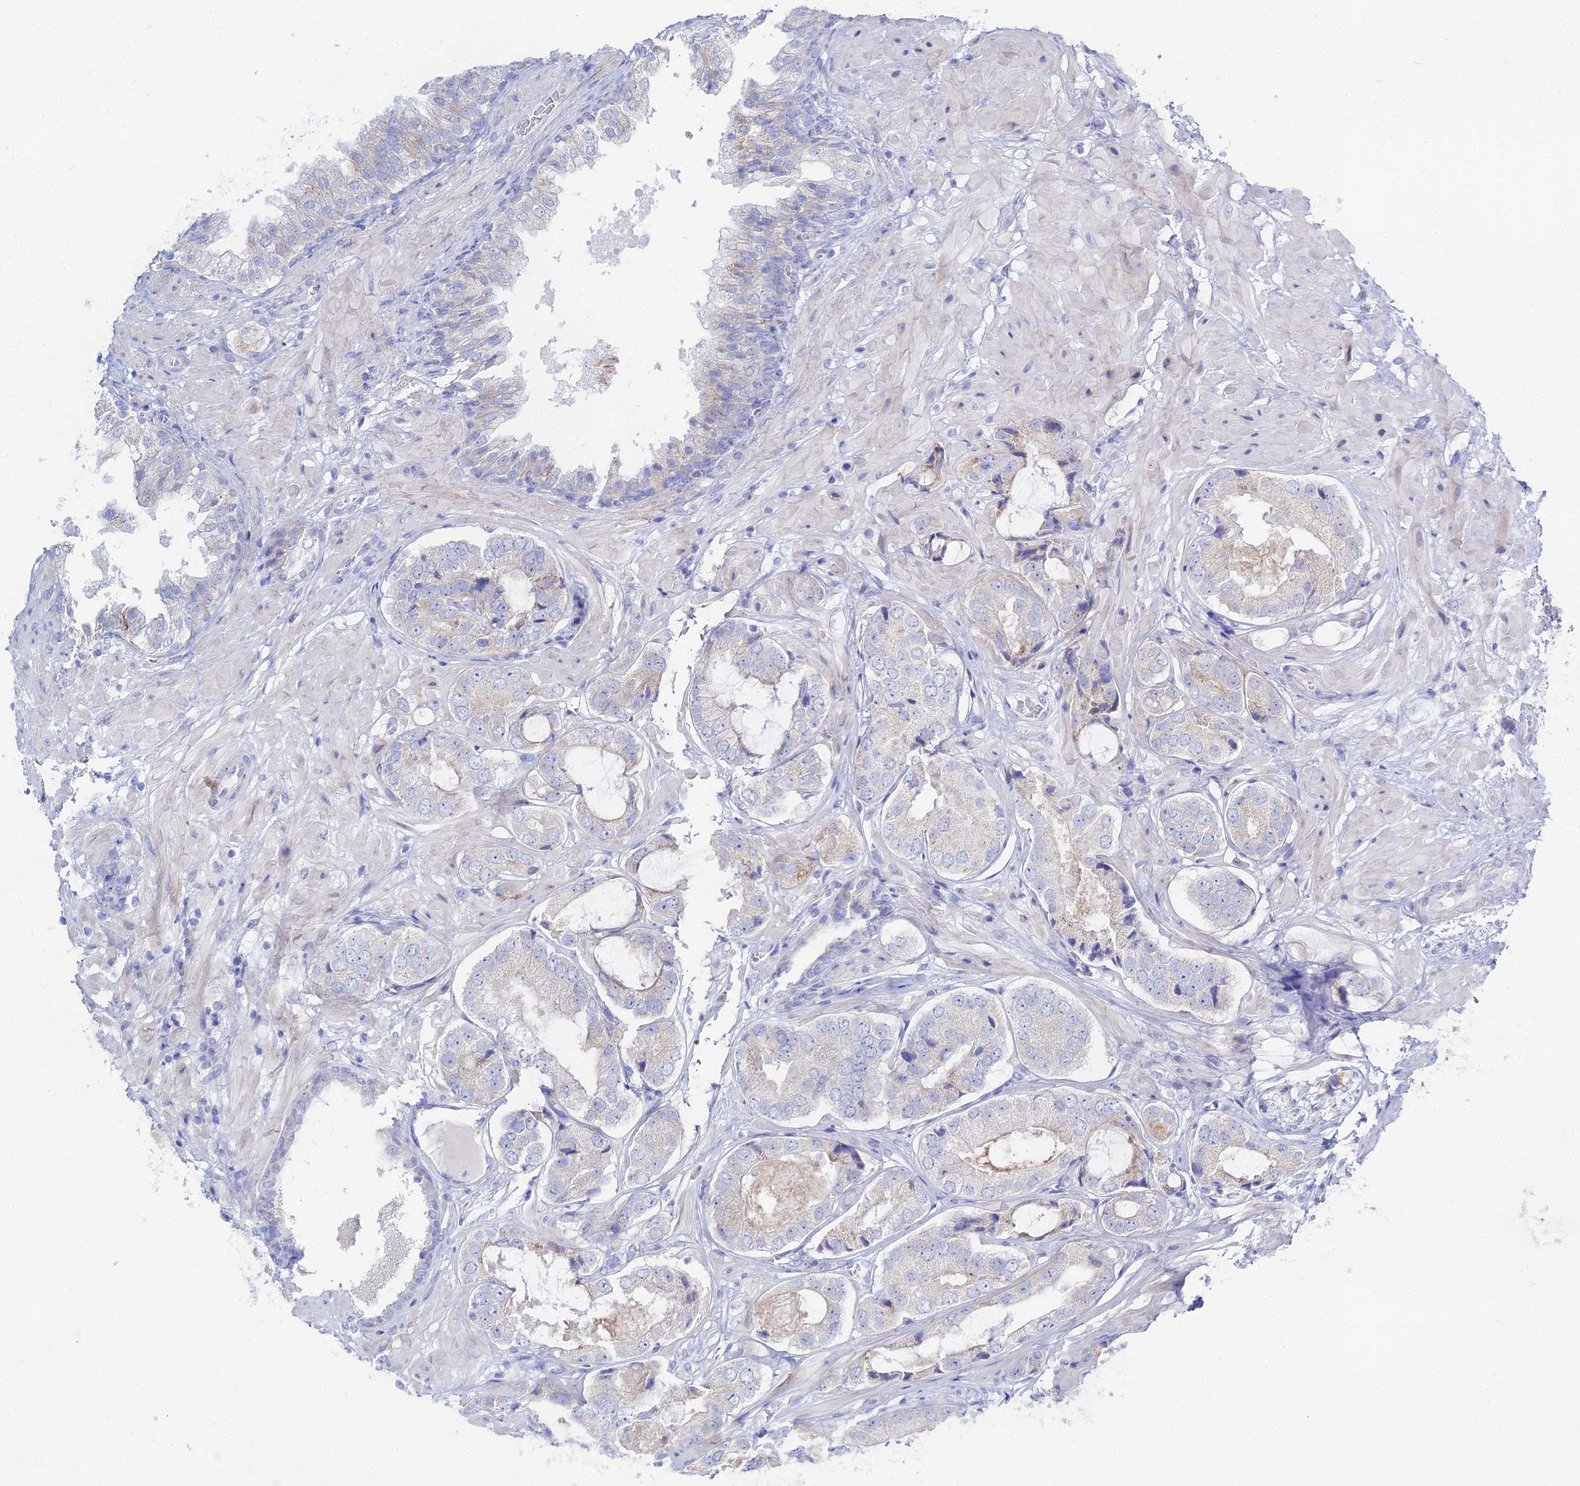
{"staining": {"intensity": "negative", "quantity": "none", "location": "none"}, "tissue": "prostate cancer", "cell_type": "Tumor cells", "image_type": "cancer", "snomed": [{"axis": "morphology", "description": "Adenocarcinoma, High grade"}, {"axis": "topography", "description": "Prostate"}], "caption": "Prostate high-grade adenocarcinoma stained for a protein using immunohistochemistry (IHC) shows no positivity tumor cells.", "gene": "DHX34", "patient": {"sex": "male", "age": 59}}